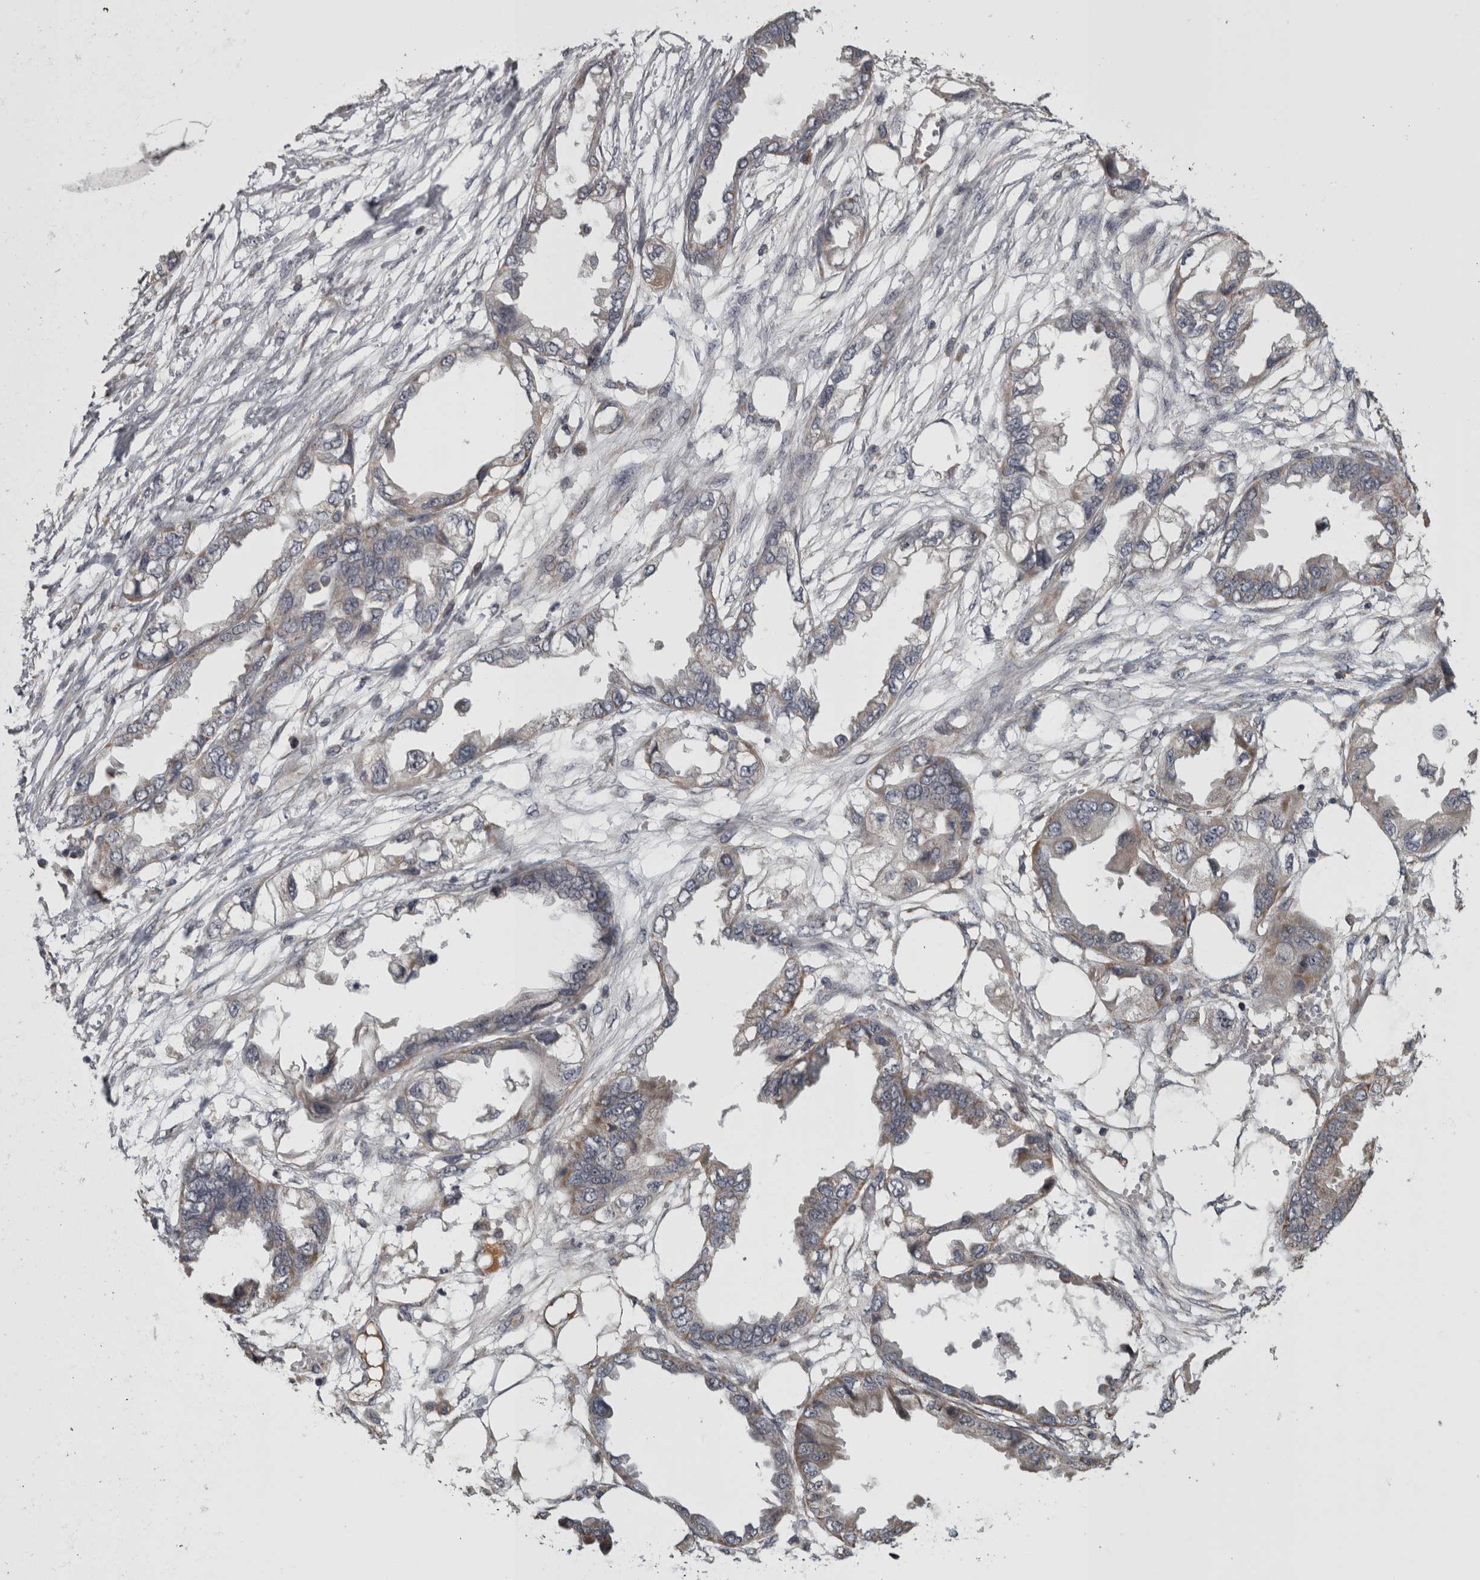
{"staining": {"intensity": "weak", "quantity": ">75%", "location": "cytoplasmic/membranous"}, "tissue": "endometrial cancer", "cell_type": "Tumor cells", "image_type": "cancer", "snomed": [{"axis": "morphology", "description": "Adenocarcinoma, NOS"}, {"axis": "morphology", "description": "Adenocarcinoma, metastatic, NOS"}, {"axis": "topography", "description": "Adipose tissue"}, {"axis": "topography", "description": "Endometrium"}], "caption": "Protein analysis of endometrial cancer (adenocarcinoma) tissue displays weak cytoplasmic/membranous positivity in about >75% of tumor cells.", "gene": "DBT", "patient": {"sex": "female", "age": 67}}